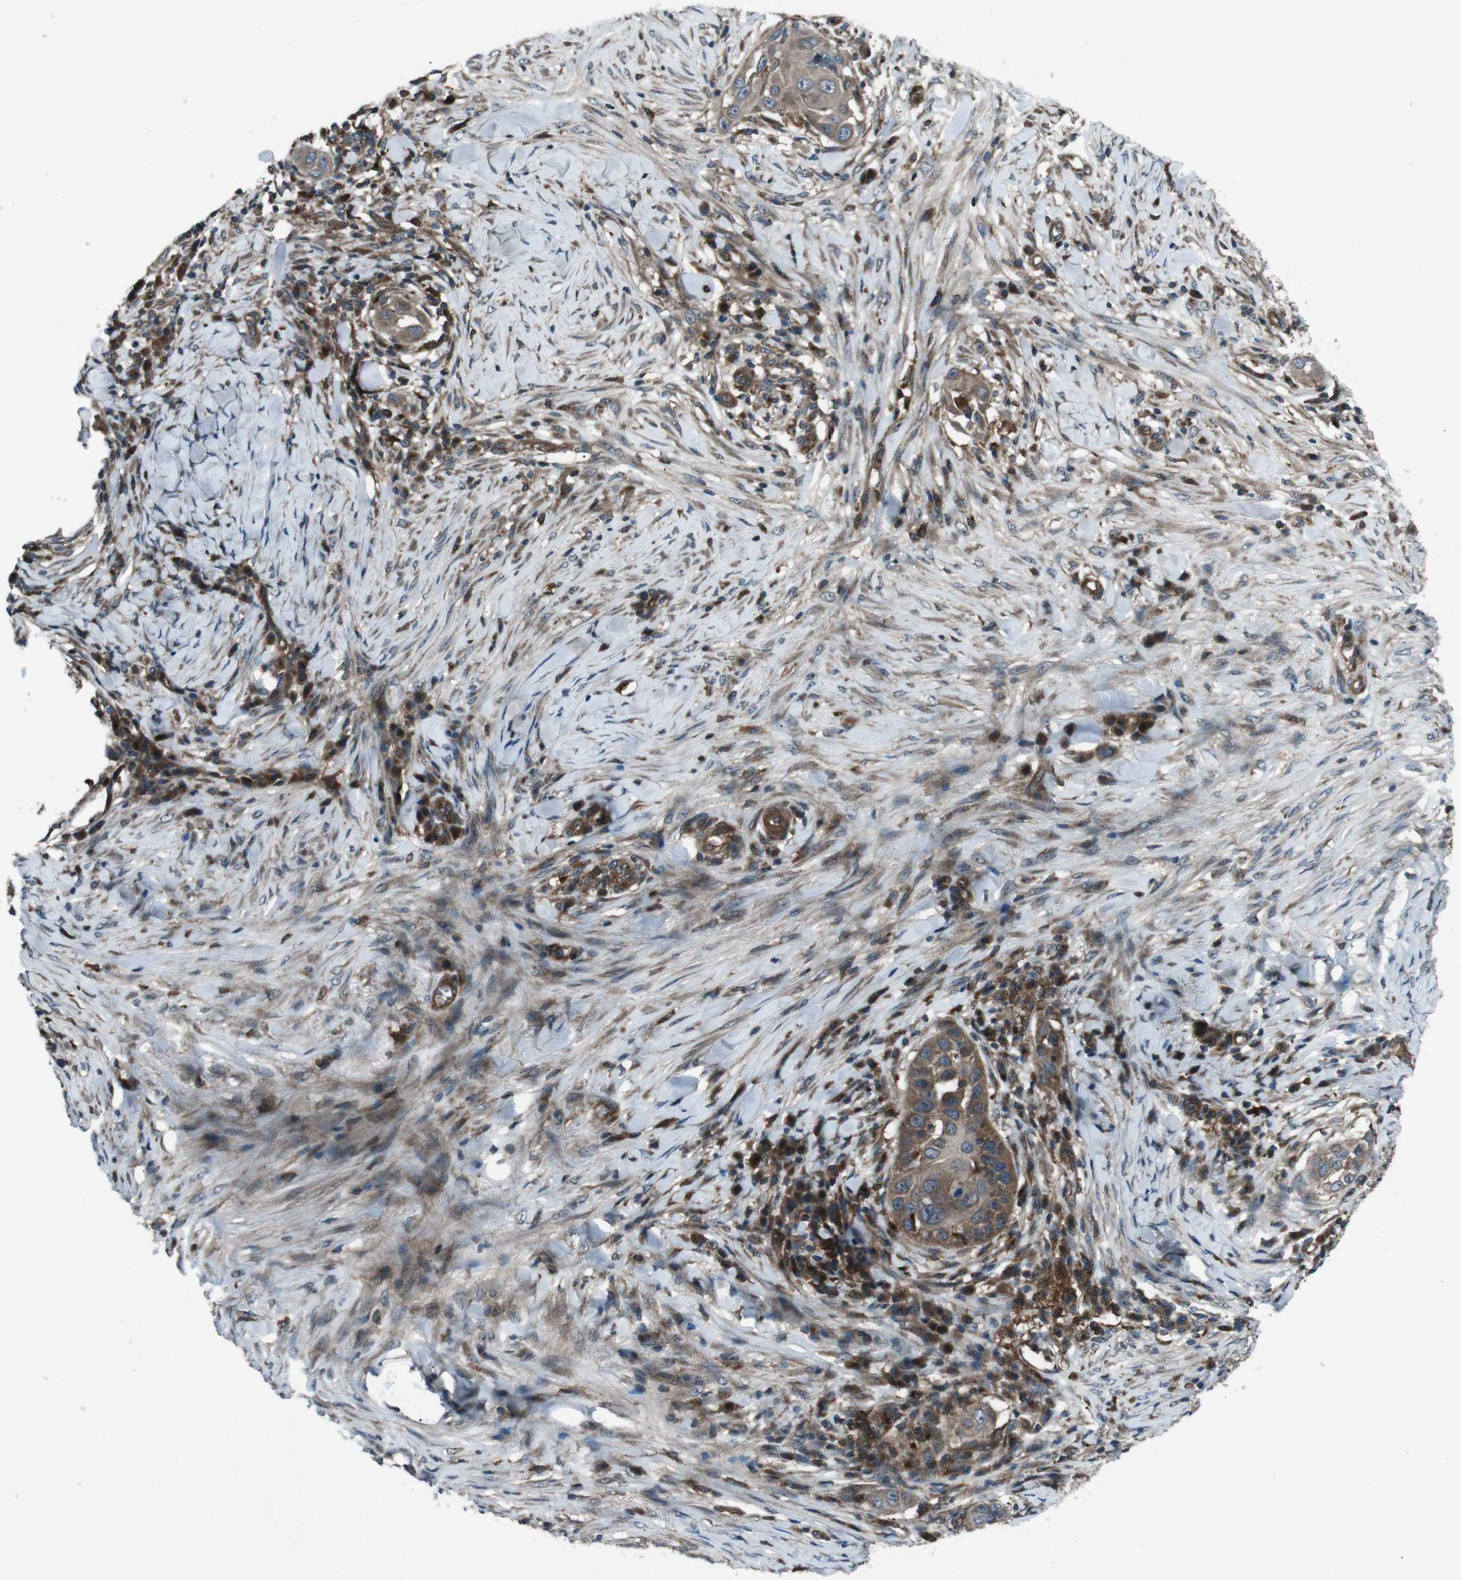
{"staining": {"intensity": "moderate", "quantity": ">75%", "location": "cytoplasmic/membranous"}, "tissue": "skin cancer", "cell_type": "Tumor cells", "image_type": "cancer", "snomed": [{"axis": "morphology", "description": "Squamous cell carcinoma, NOS"}, {"axis": "topography", "description": "Skin"}], "caption": "A medium amount of moderate cytoplasmic/membranous staining is identified in approximately >75% of tumor cells in skin cancer (squamous cell carcinoma) tissue.", "gene": "SLC27A4", "patient": {"sex": "female", "age": 44}}